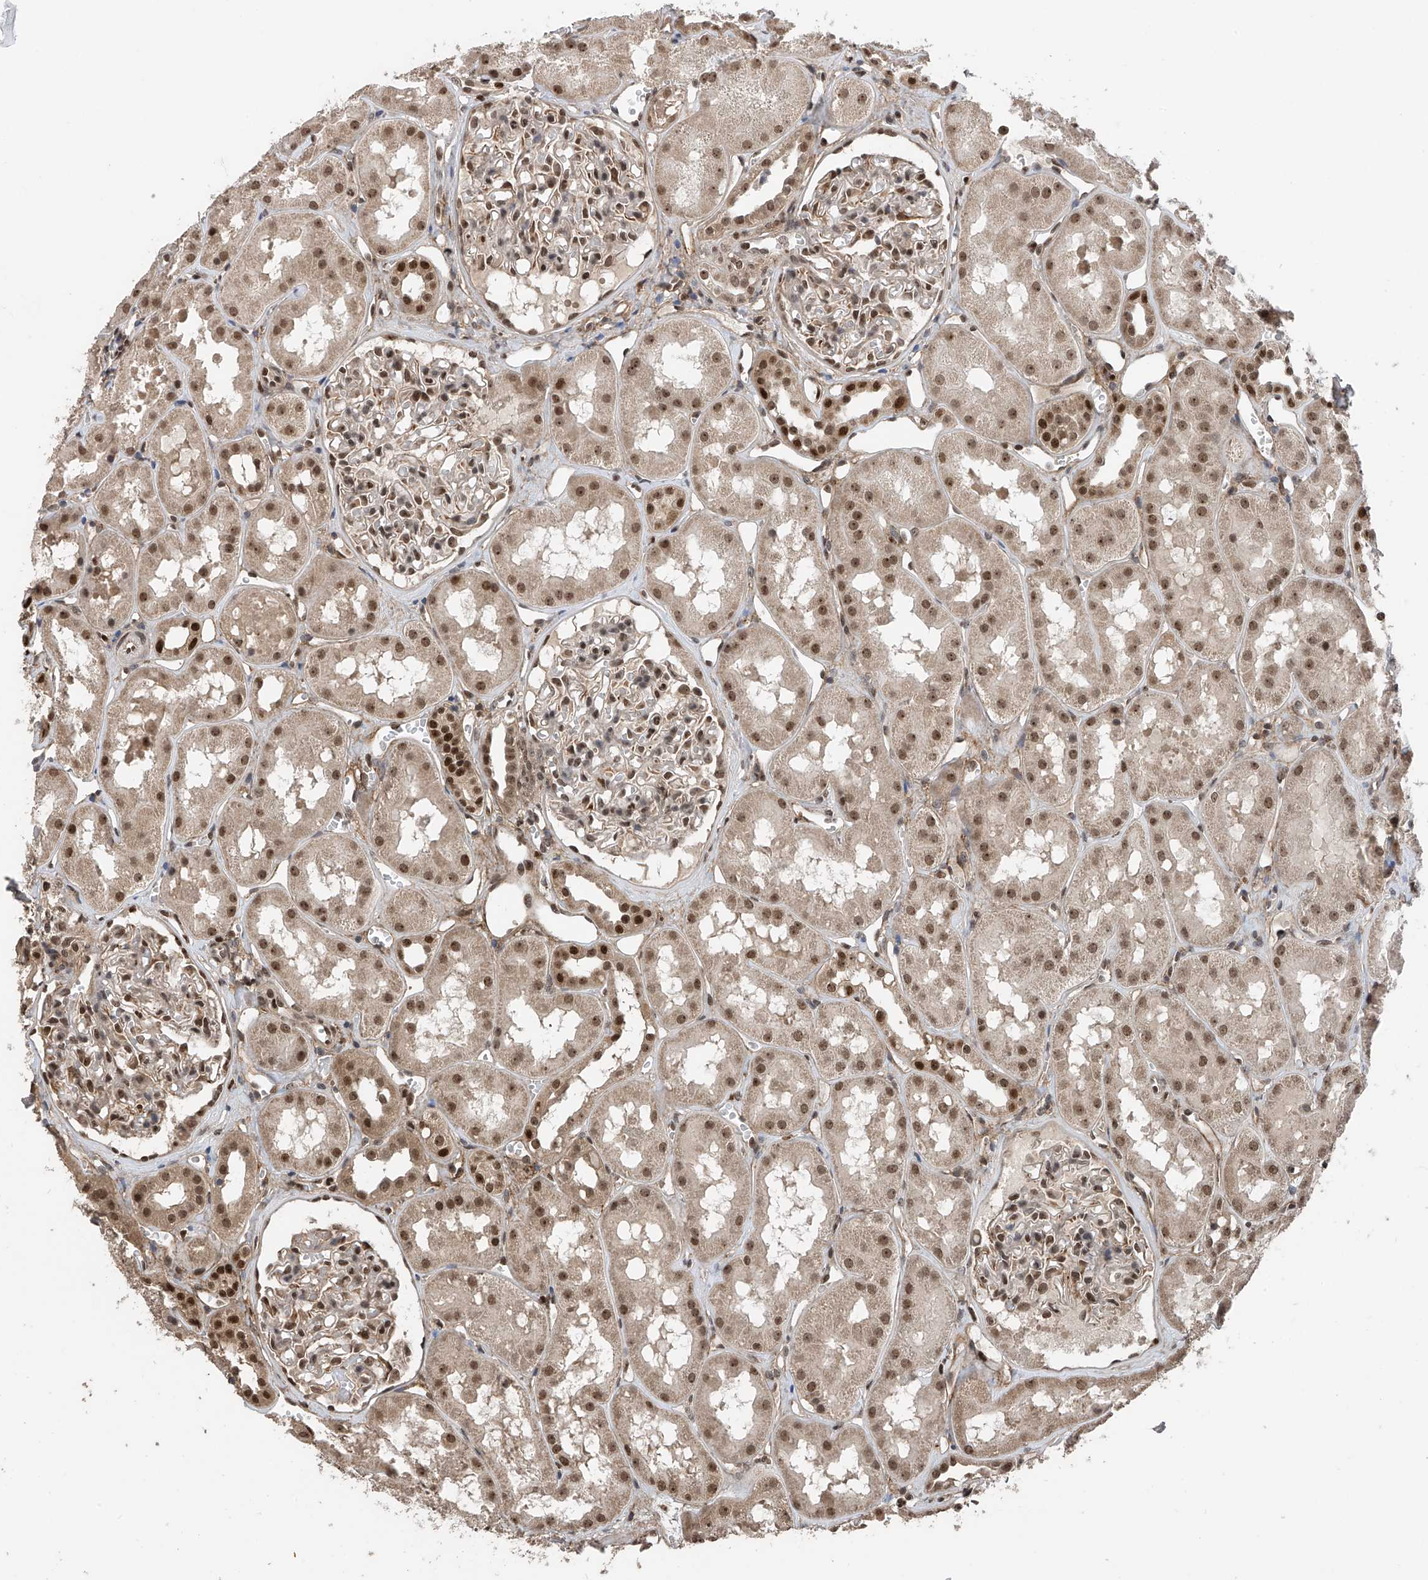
{"staining": {"intensity": "moderate", "quantity": ">75%", "location": "cytoplasmic/membranous,nuclear"}, "tissue": "kidney", "cell_type": "Cells in glomeruli", "image_type": "normal", "snomed": [{"axis": "morphology", "description": "Normal tissue, NOS"}, {"axis": "topography", "description": "Kidney"}], "caption": "Cells in glomeruli show medium levels of moderate cytoplasmic/membranous,nuclear staining in about >75% of cells in benign kidney.", "gene": "DNAJC9", "patient": {"sex": "male", "age": 16}}